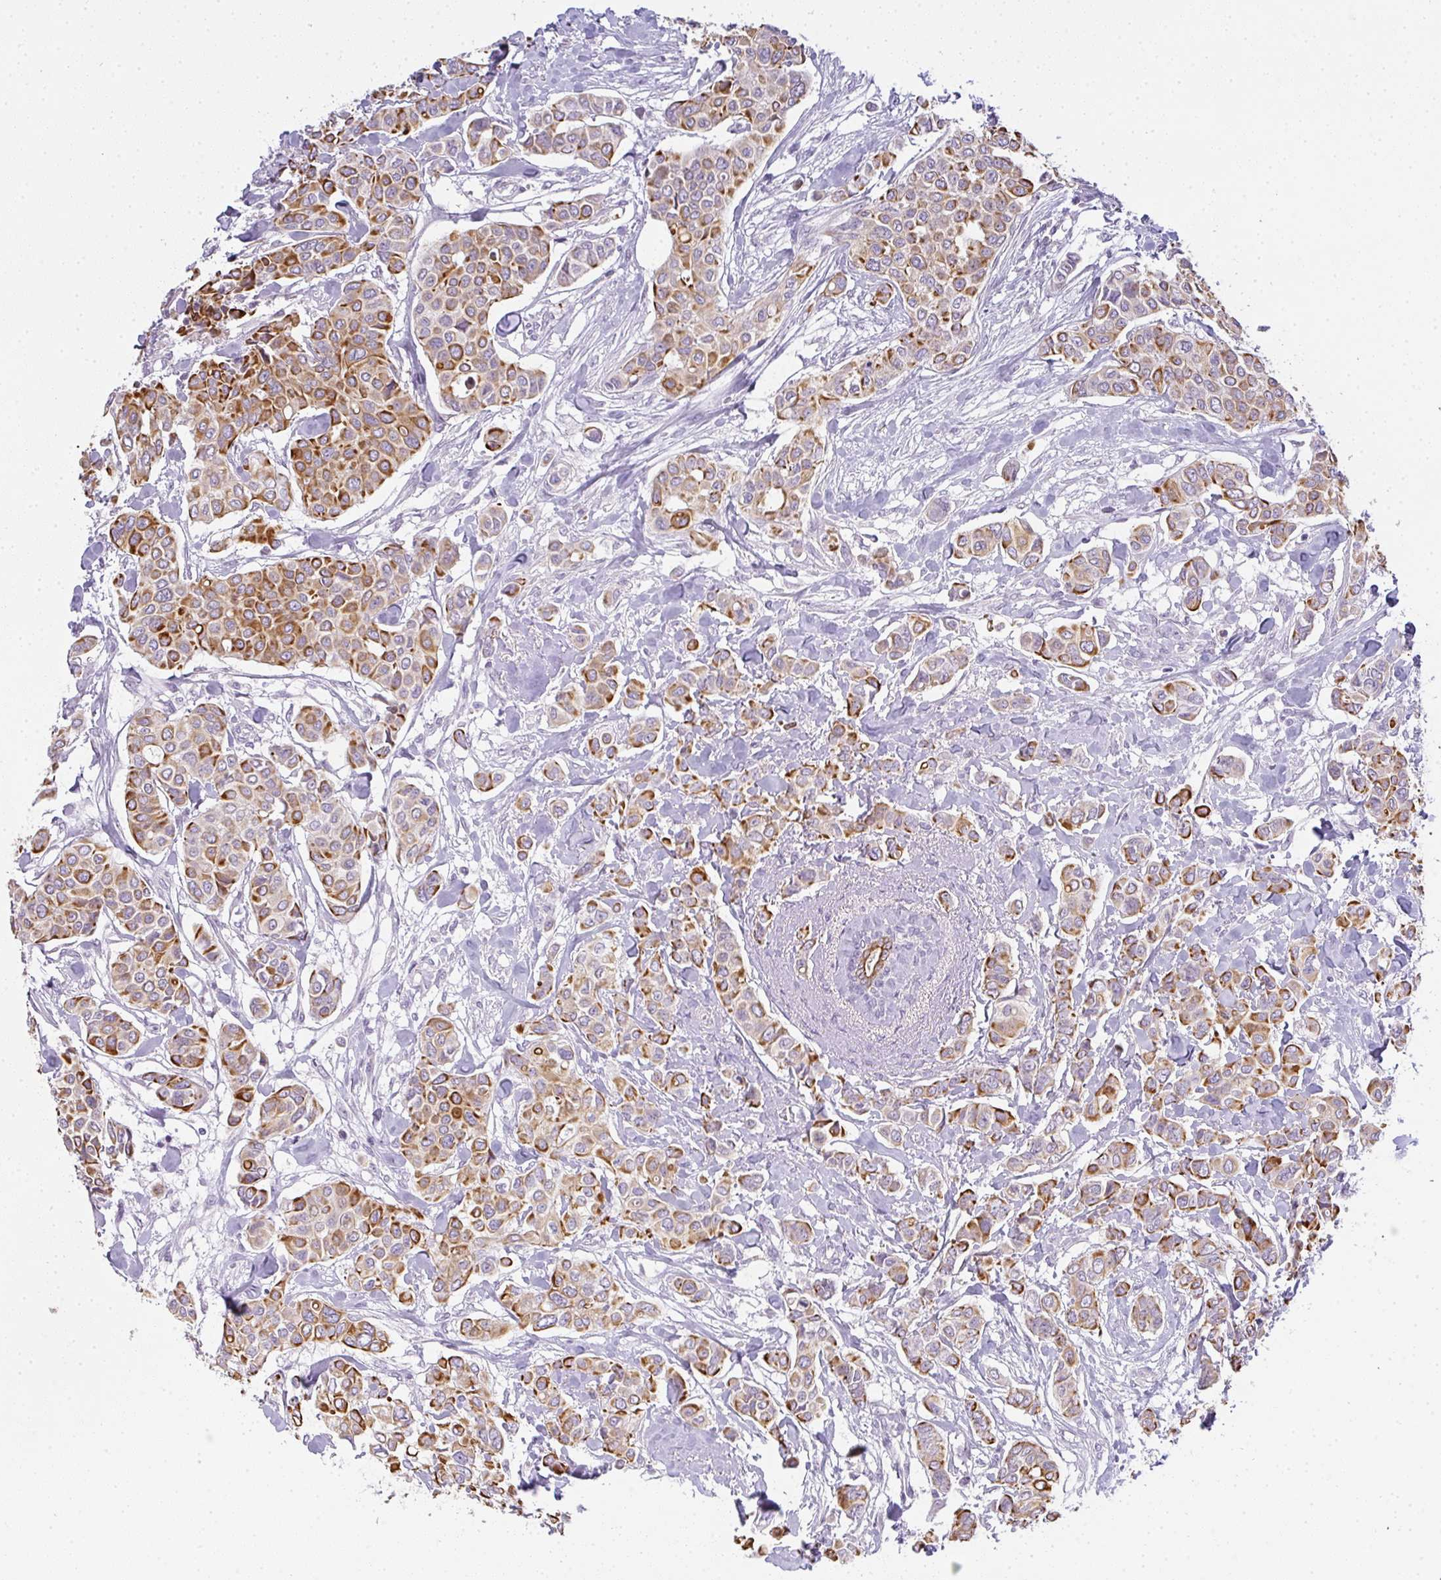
{"staining": {"intensity": "strong", "quantity": "25%-75%", "location": "cytoplasmic/membranous"}, "tissue": "breast cancer", "cell_type": "Tumor cells", "image_type": "cancer", "snomed": [{"axis": "morphology", "description": "Lobular carcinoma"}, {"axis": "topography", "description": "Breast"}], "caption": "DAB immunohistochemical staining of human breast cancer (lobular carcinoma) displays strong cytoplasmic/membranous protein expression in approximately 25%-75% of tumor cells. (DAB IHC with brightfield microscopy, high magnification).", "gene": "SIRPB2", "patient": {"sex": "female", "age": 51}}